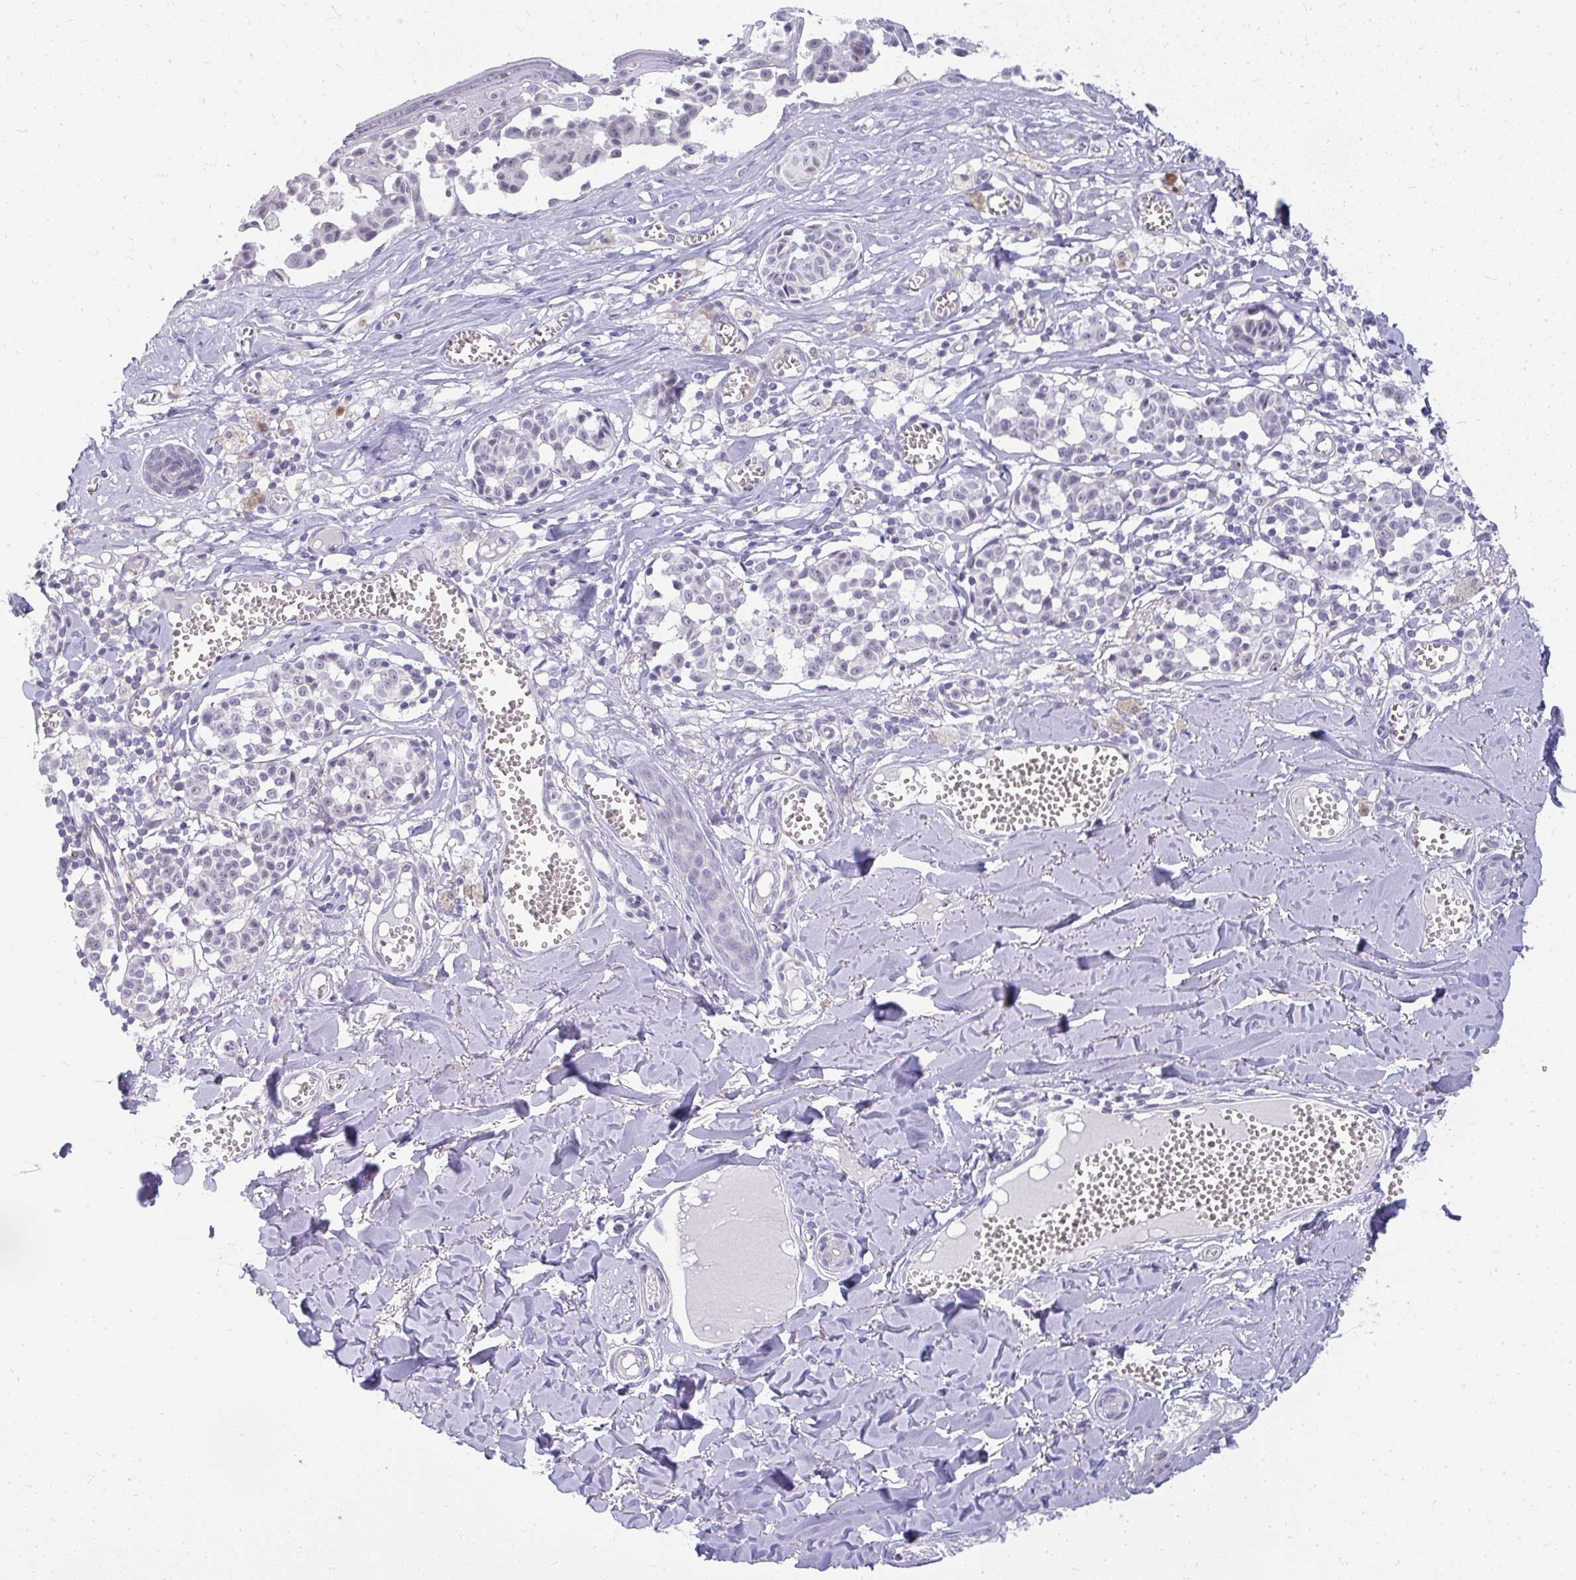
{"staining": {"intensity": "negative", "quantity": "none", "location": "none"}, "tissue": "melanoma", "cell_type": "Tumor cells", "image_type": "cancer", "snomed": [{"axis": "morphology", "description": "Malignant melanoma, NOS"}, {"axis": "topography", "description": "Skin"}], "caption": "A high-resolution micrograph shows immunohistochemistry (IHC) staining of malignant melanoma, which reveals no significant staining in tumor cells.", "gene": "TEX33", "patient": {"sex": "female", "age": 43}}